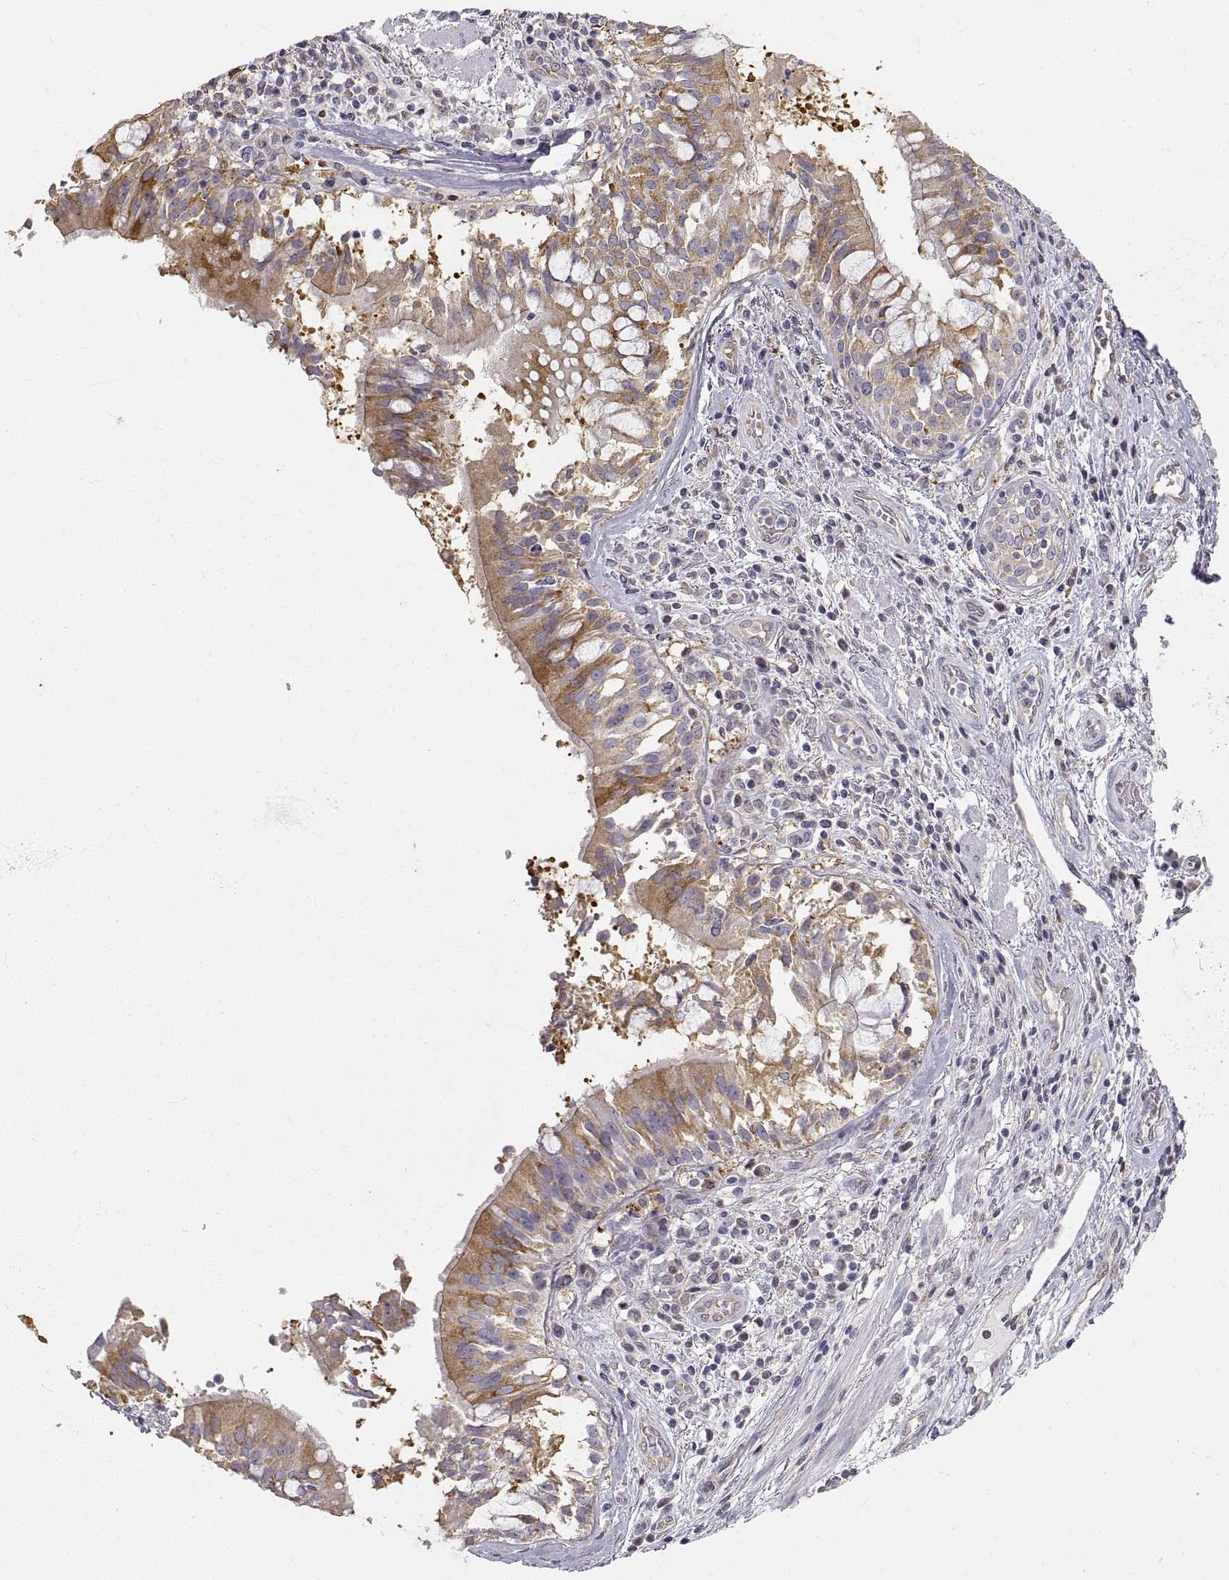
{"staining": {"intensity": "weak", "quantity": "25%-75%", "location": "cytoplasmic/membranous"}, "tissue": "lung cancer", "cell_type": "Tumor cells", "image_type": "cancer", "snomed": [{"axis": "morphology", "description": "Normal tissue, NOS"}, {"axis": "morphology", "description": "Squamous cell carcinoma, NOS"}, {"axis": "topography", "description": "Bronchus"}, {"axis": "topography", "description": "Lung"}], "caption": "IHC image of neoplastic tissue: human lung squamous cell carcinoma stained using IHC reveals low levels of weak protein expression localized specifically in the cytoplasmic/membranous of tumor cells, appearing as a cytoplasmic/membranous brown color.", "gene": "HSP90AB1", "patient": {"sex": "male", "age": 64}}